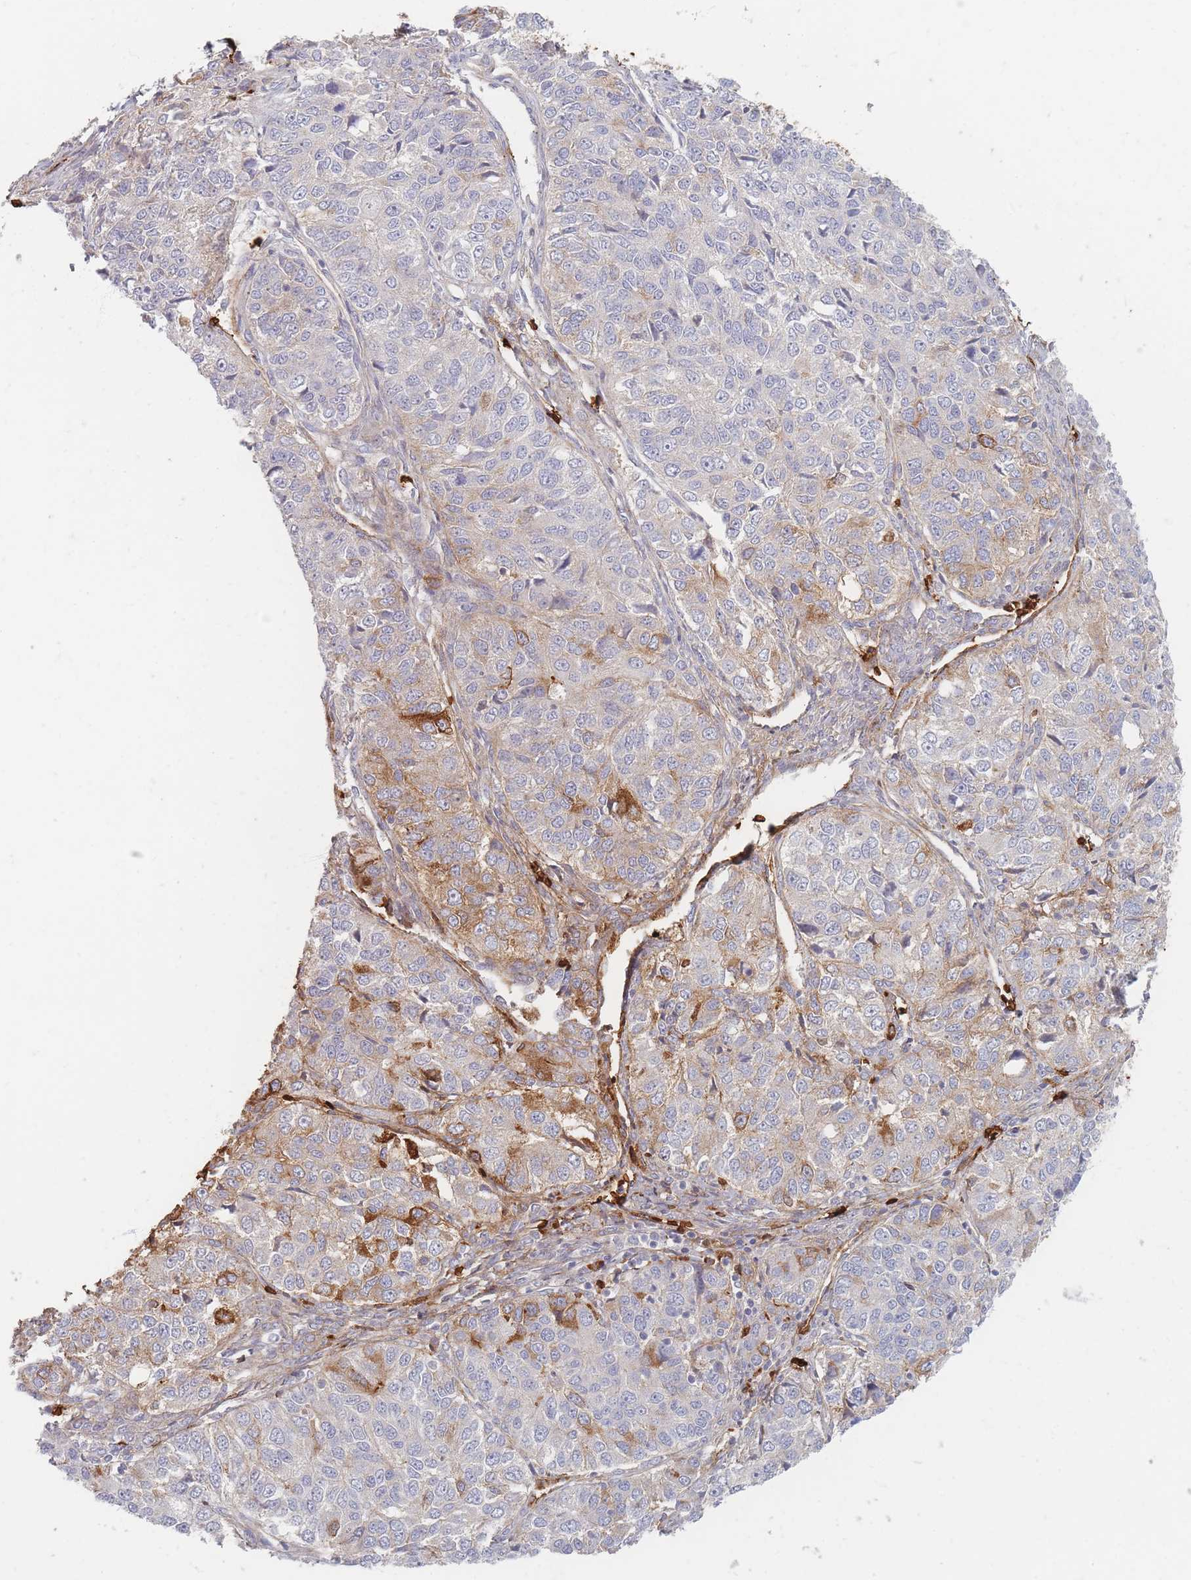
{"staining": {"intensity": "moderate", "quantity": "<25%", "location": "cytoplasmic/membranous"}, "tissue": "ovarian cancer", "cell_type": "Tumor cells", "image_type": "cancer", "snomed": [{"axis": "morphology", "description": "Carcinoma, endometroid"}, {"axis": "topography", "description": "Ovary"}], "caption": "Brown immunohistochemical staining in ovarian endometroid carcinoma demonstrates moderate cytoplasmic/membranous expression in about <25% of tumor cells.", "gene": "SLC2A6", "patient": {"sex": "female", "age": 51}}